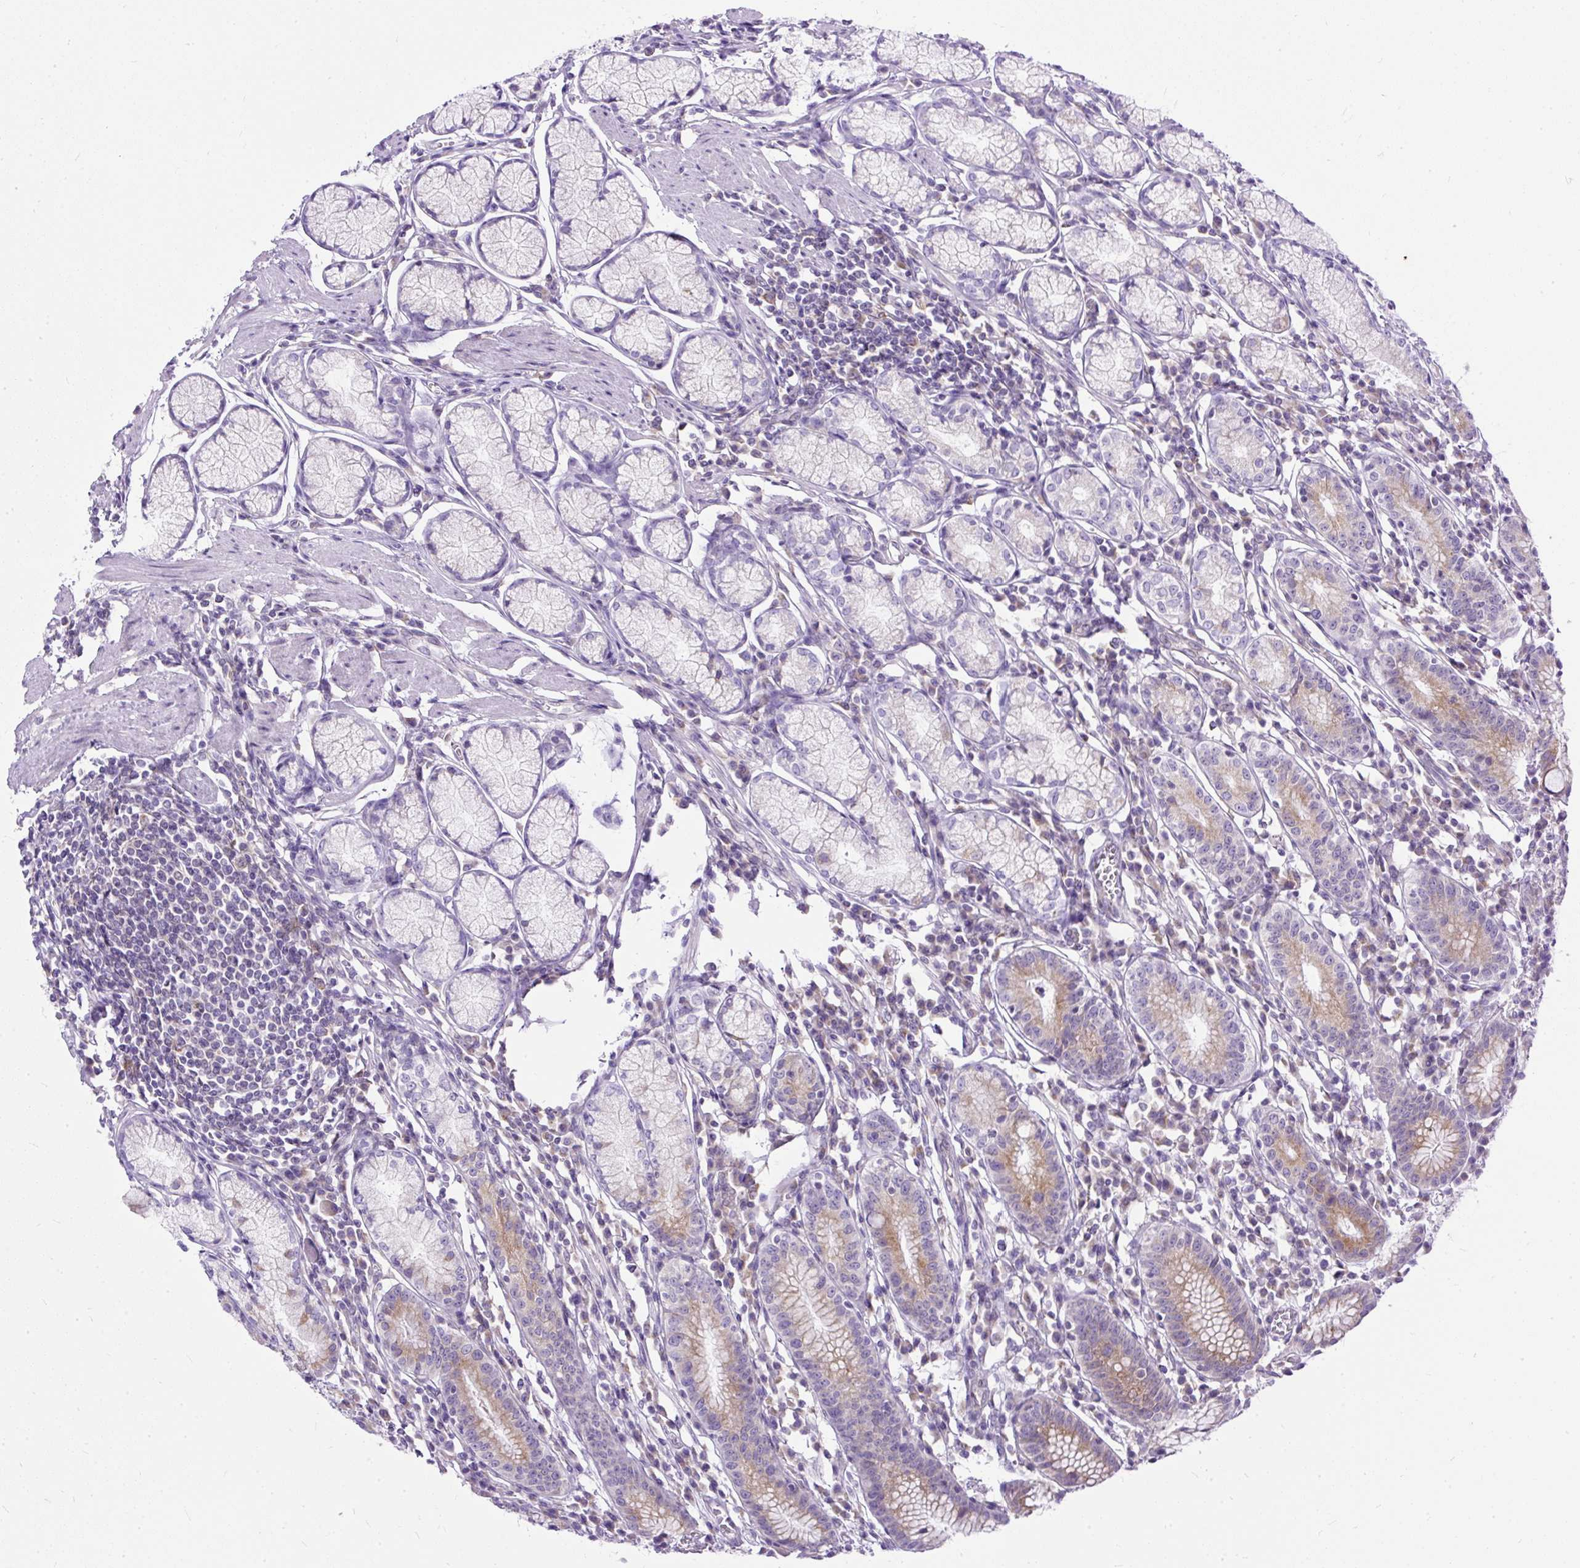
{"staining": {"intensity": "moderate", "quantity": "25%-75%", "location": "cytoplasmic/membranous"}, "tissue": "stomach", "cell_type": "Glandular cells", "image_type": "normal", "snomed": [{"axis": "morphology", "description": "Normal tissue, NOS"}, {"axis": "topography", "description": "Stomach"}], "caption": "IHC of unremarkable human stomach reveals medium levels of moderate cytoplasmic/membranous staining in approximately 25%-75% of glandular cells. Using DAB (3,3'-diaminobenzidine) (brown) and hematoxylin (blue) stains, captured at high magnification using brightfield microscopy.", "gene": "AMFR", "patient": {"sex": "male", "age": 55}}